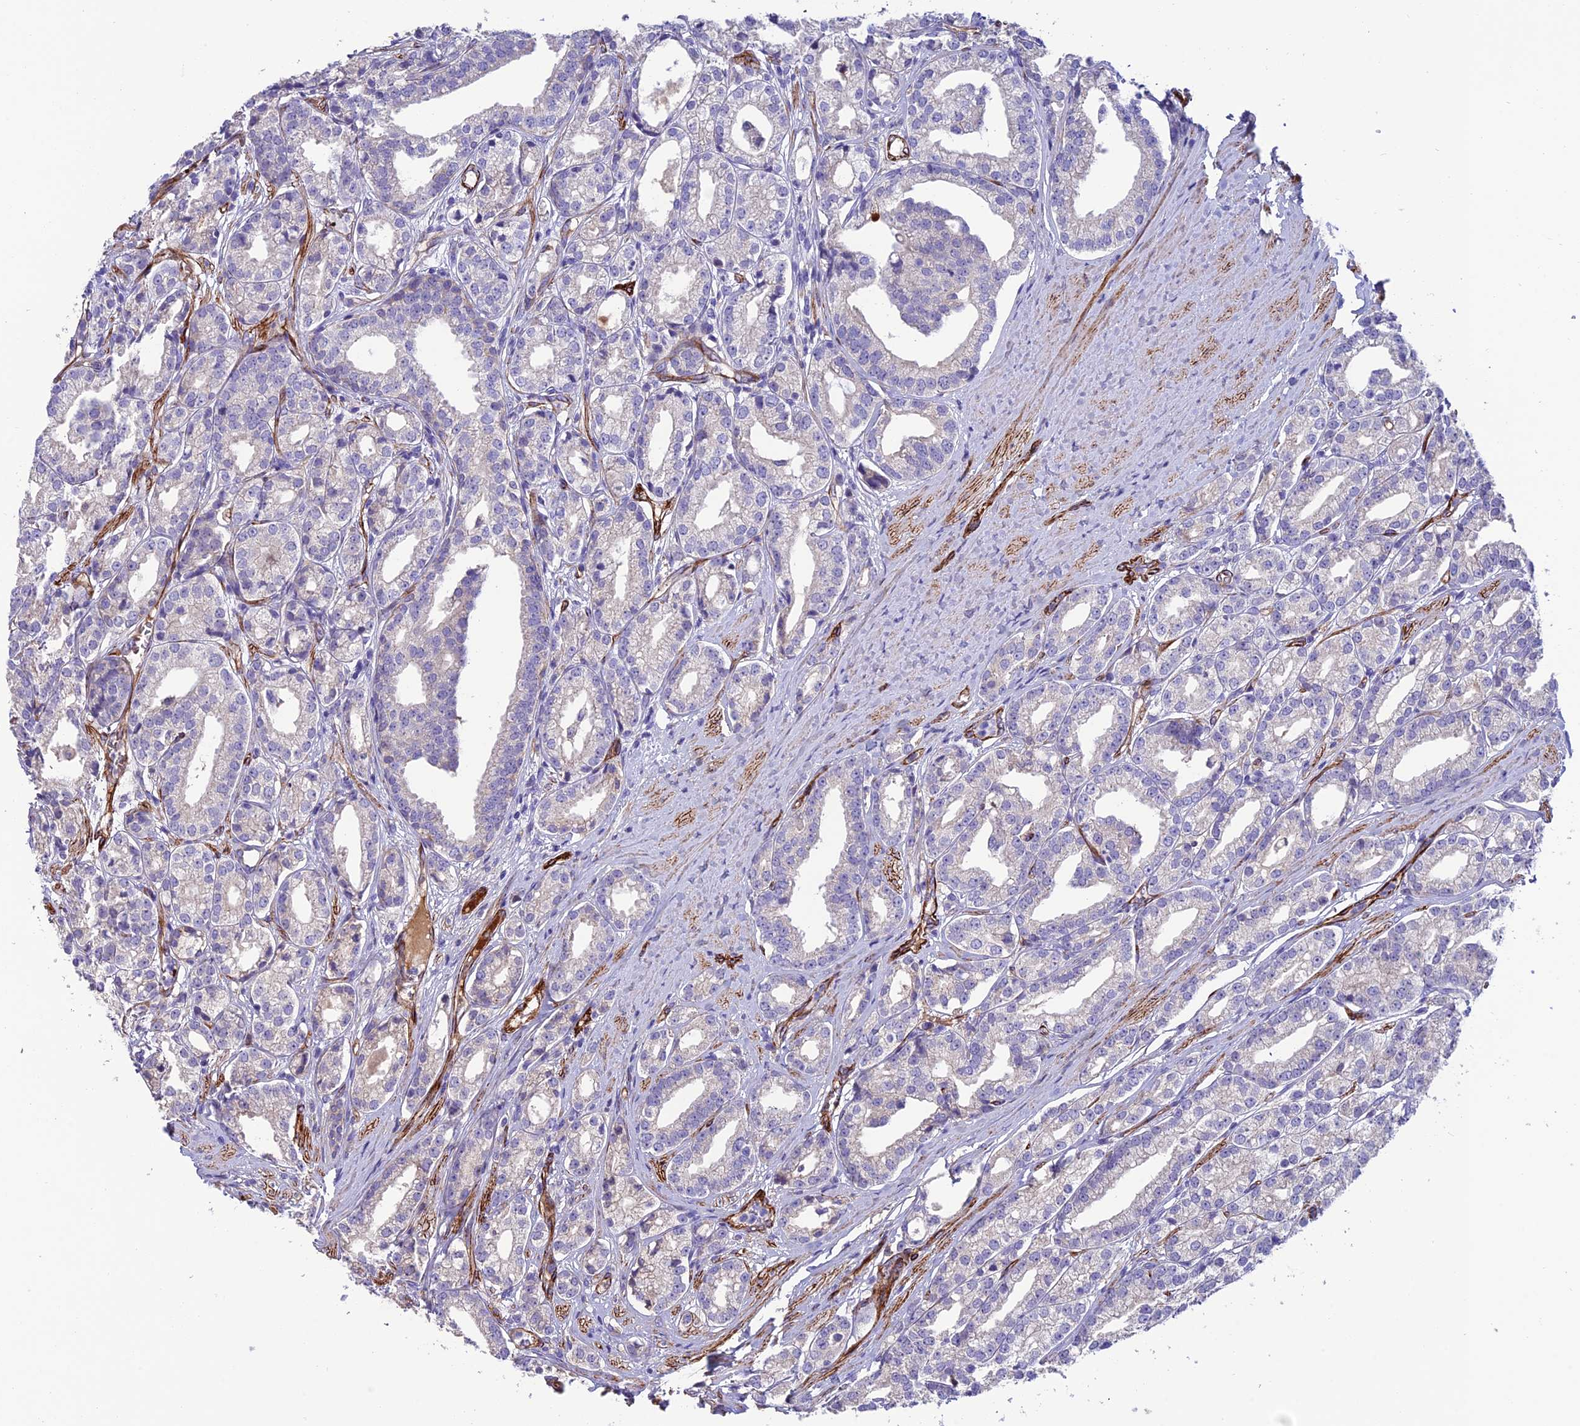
{"staining": {"intensity": "negative", "quantity": "none", "location": "none"}, "tissue": "prostate cancer", "cell_type": "Tumor cells", "image_type": "cancer", "snomed": [{"axis": "morphology", "description": "Adenocarcinoma, High grade"}, {"axis": "topography", "description": "Prostate"}], "caption": "Immunohistochemistry (IHC) micrograph of neoplastic tissue: prostate cancer stained with DAB (3,3'-diaminobenzidine) reveals no significant protein expression in tumor cells.", "gene": "REX1BD", "patient": {"sex": "male", "age": 69}}